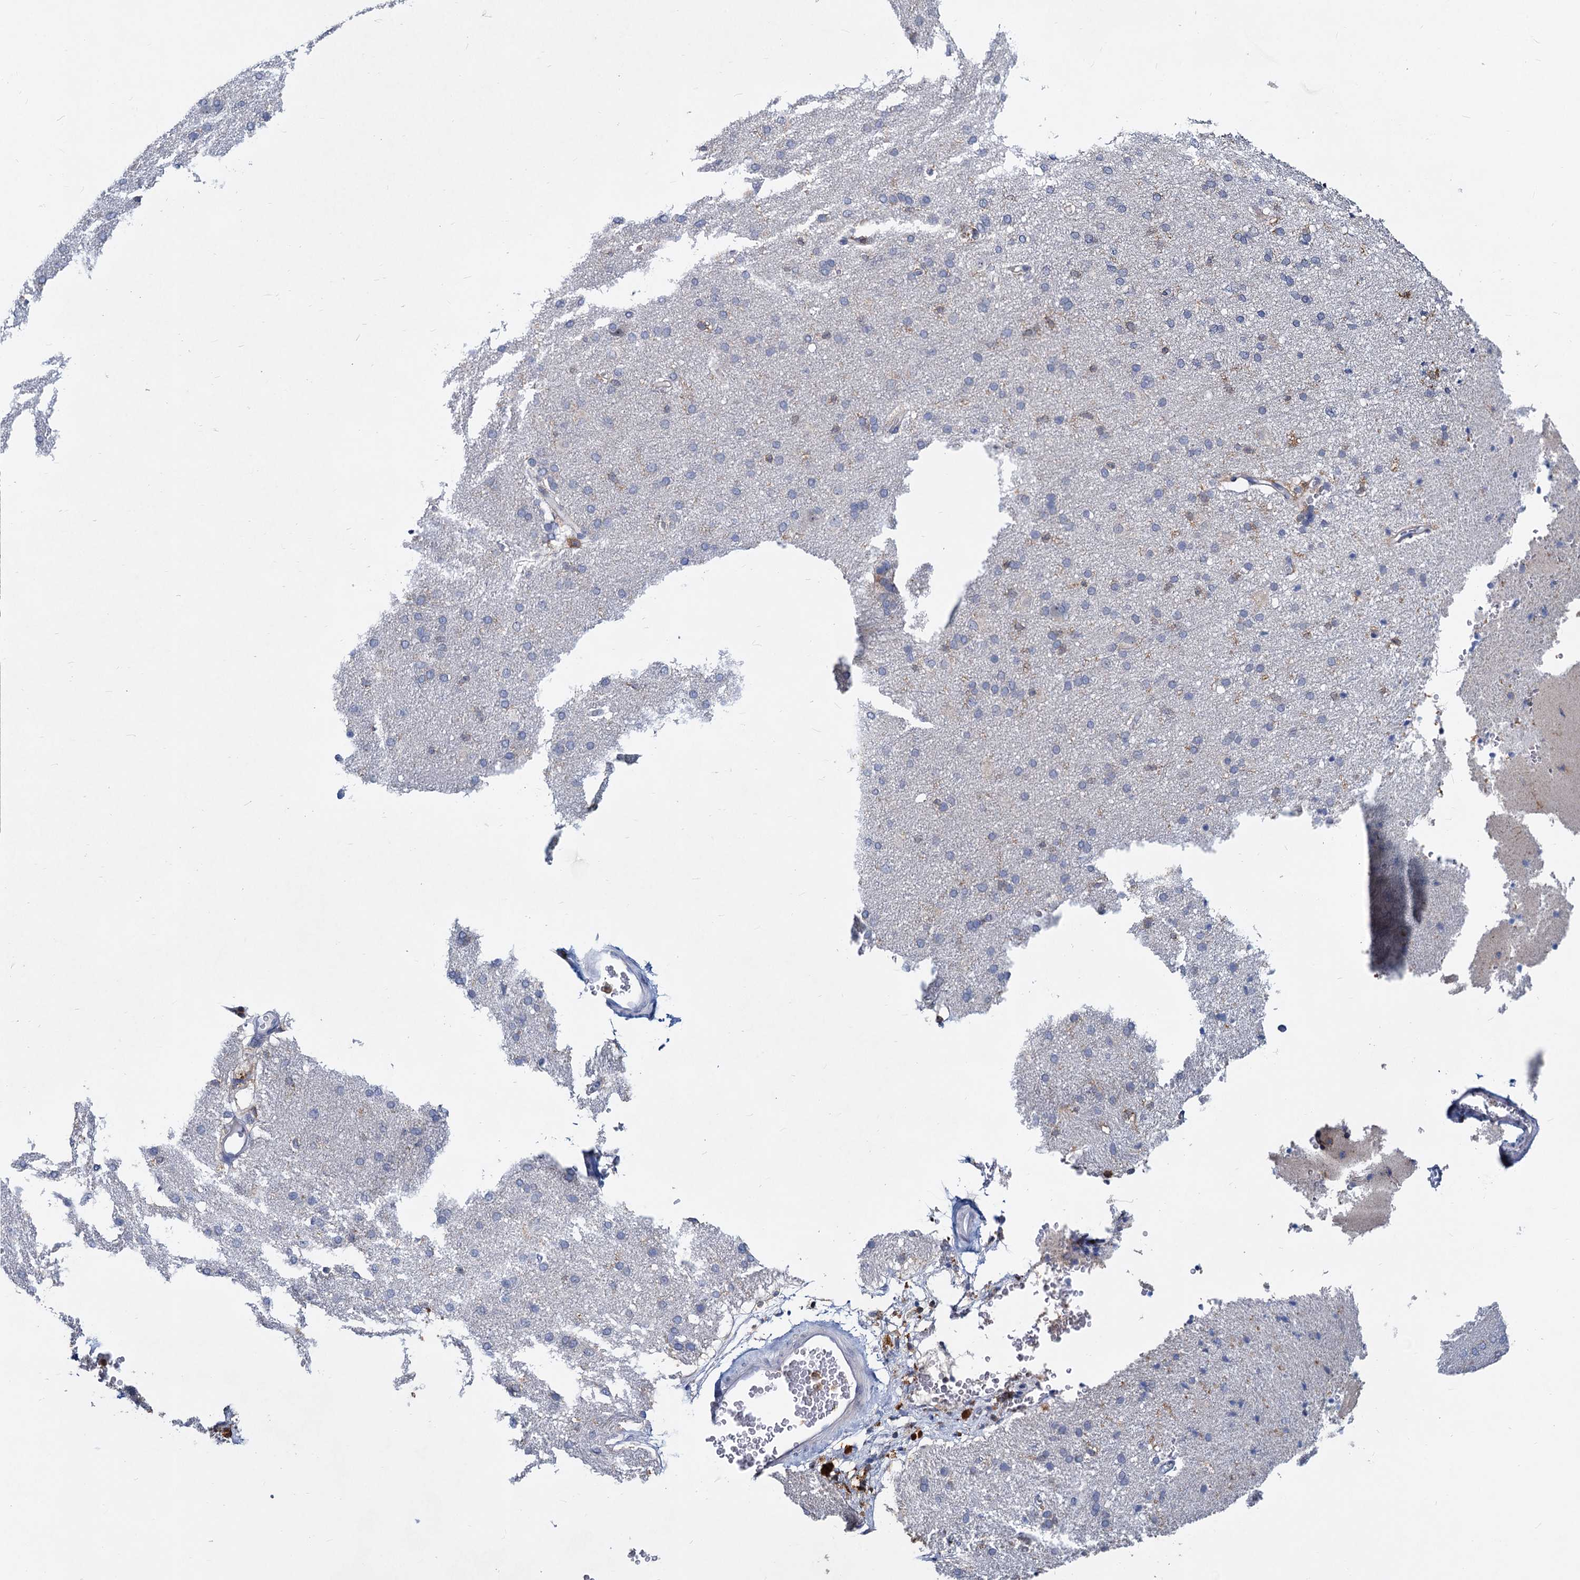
{"staining": {"intensity": "negative", "quantity": "none", "location": "none"}, "tissue": "cerebral cortex", "cell_type": "Endothelial cells", "image_type": "normal", "snomed": [{"axis": "morphology", "description": "Normal tissue, NOS"}, {"axis": "topography", "description": "Cerebral cortex"}], "caption": "IHC photomicrograph of benign cerebral cortex stained for a protein (brown), which shows no staining in endothelial cells.", "gene": "LRCH4", "patient": {"sex": "male", "age": 62}}